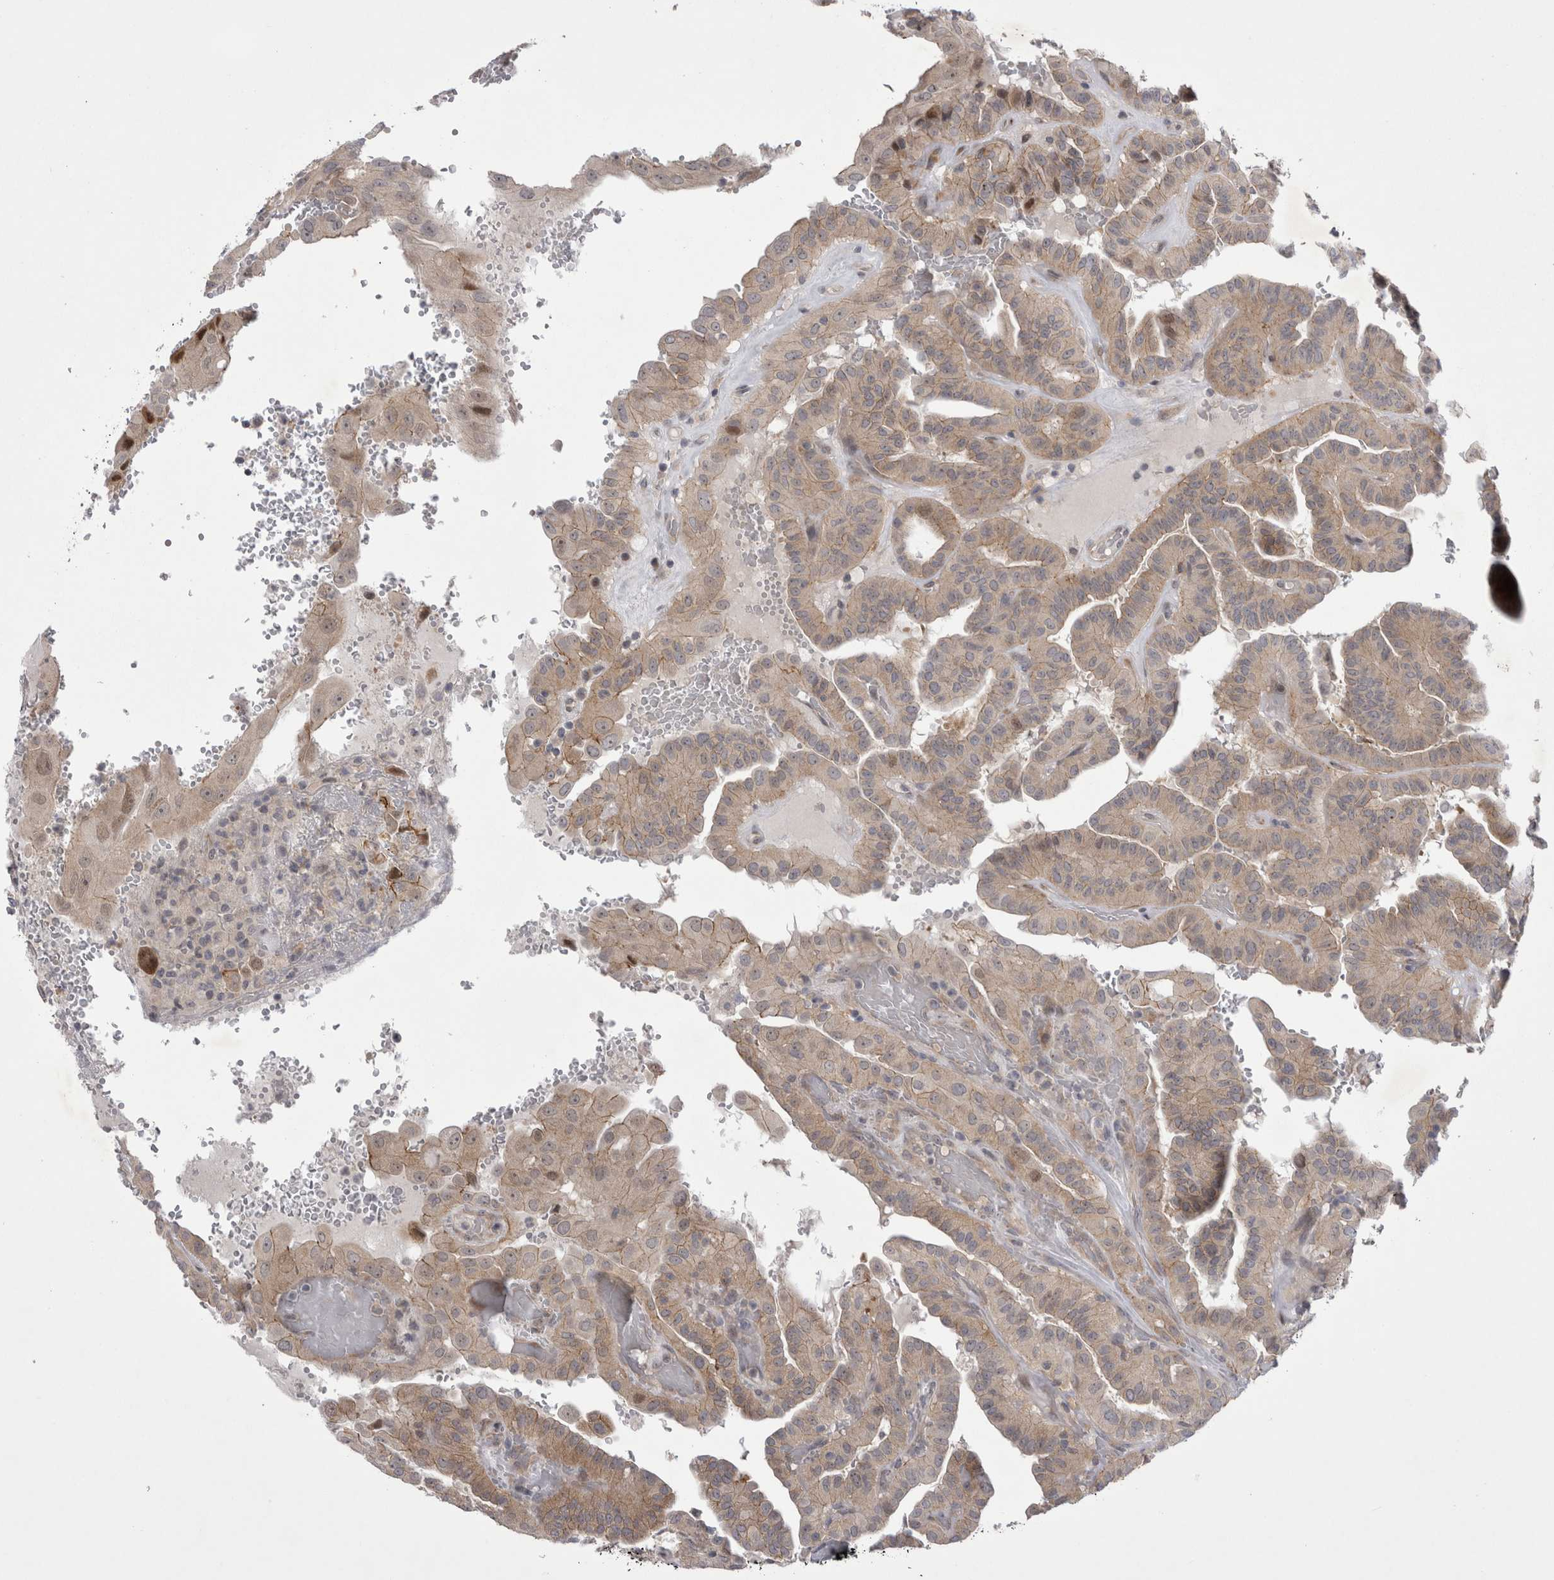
{"staining": {"intensity": "weak", "quantity": ">75%", "location": "cytoplasmic/membranous"}, "tissue": "thyroid cancer", "cell_type": "Tumor cells", "image_type": "cancer", "snomed": [{"axis": "morphology", "description": "Papillary adenocarcinoma, NOS"}, {"axis": "topography", "description": "Thyroid gland"}], "caption": "Tumor cells exhibit low levels of weak cytoplasmic/membranous expression in approximately >75% of cells in human thyroid cancer (papillary adenocarcinoma).", "gene": "NENF", "patient": {"sex": "male", "age": 77}}